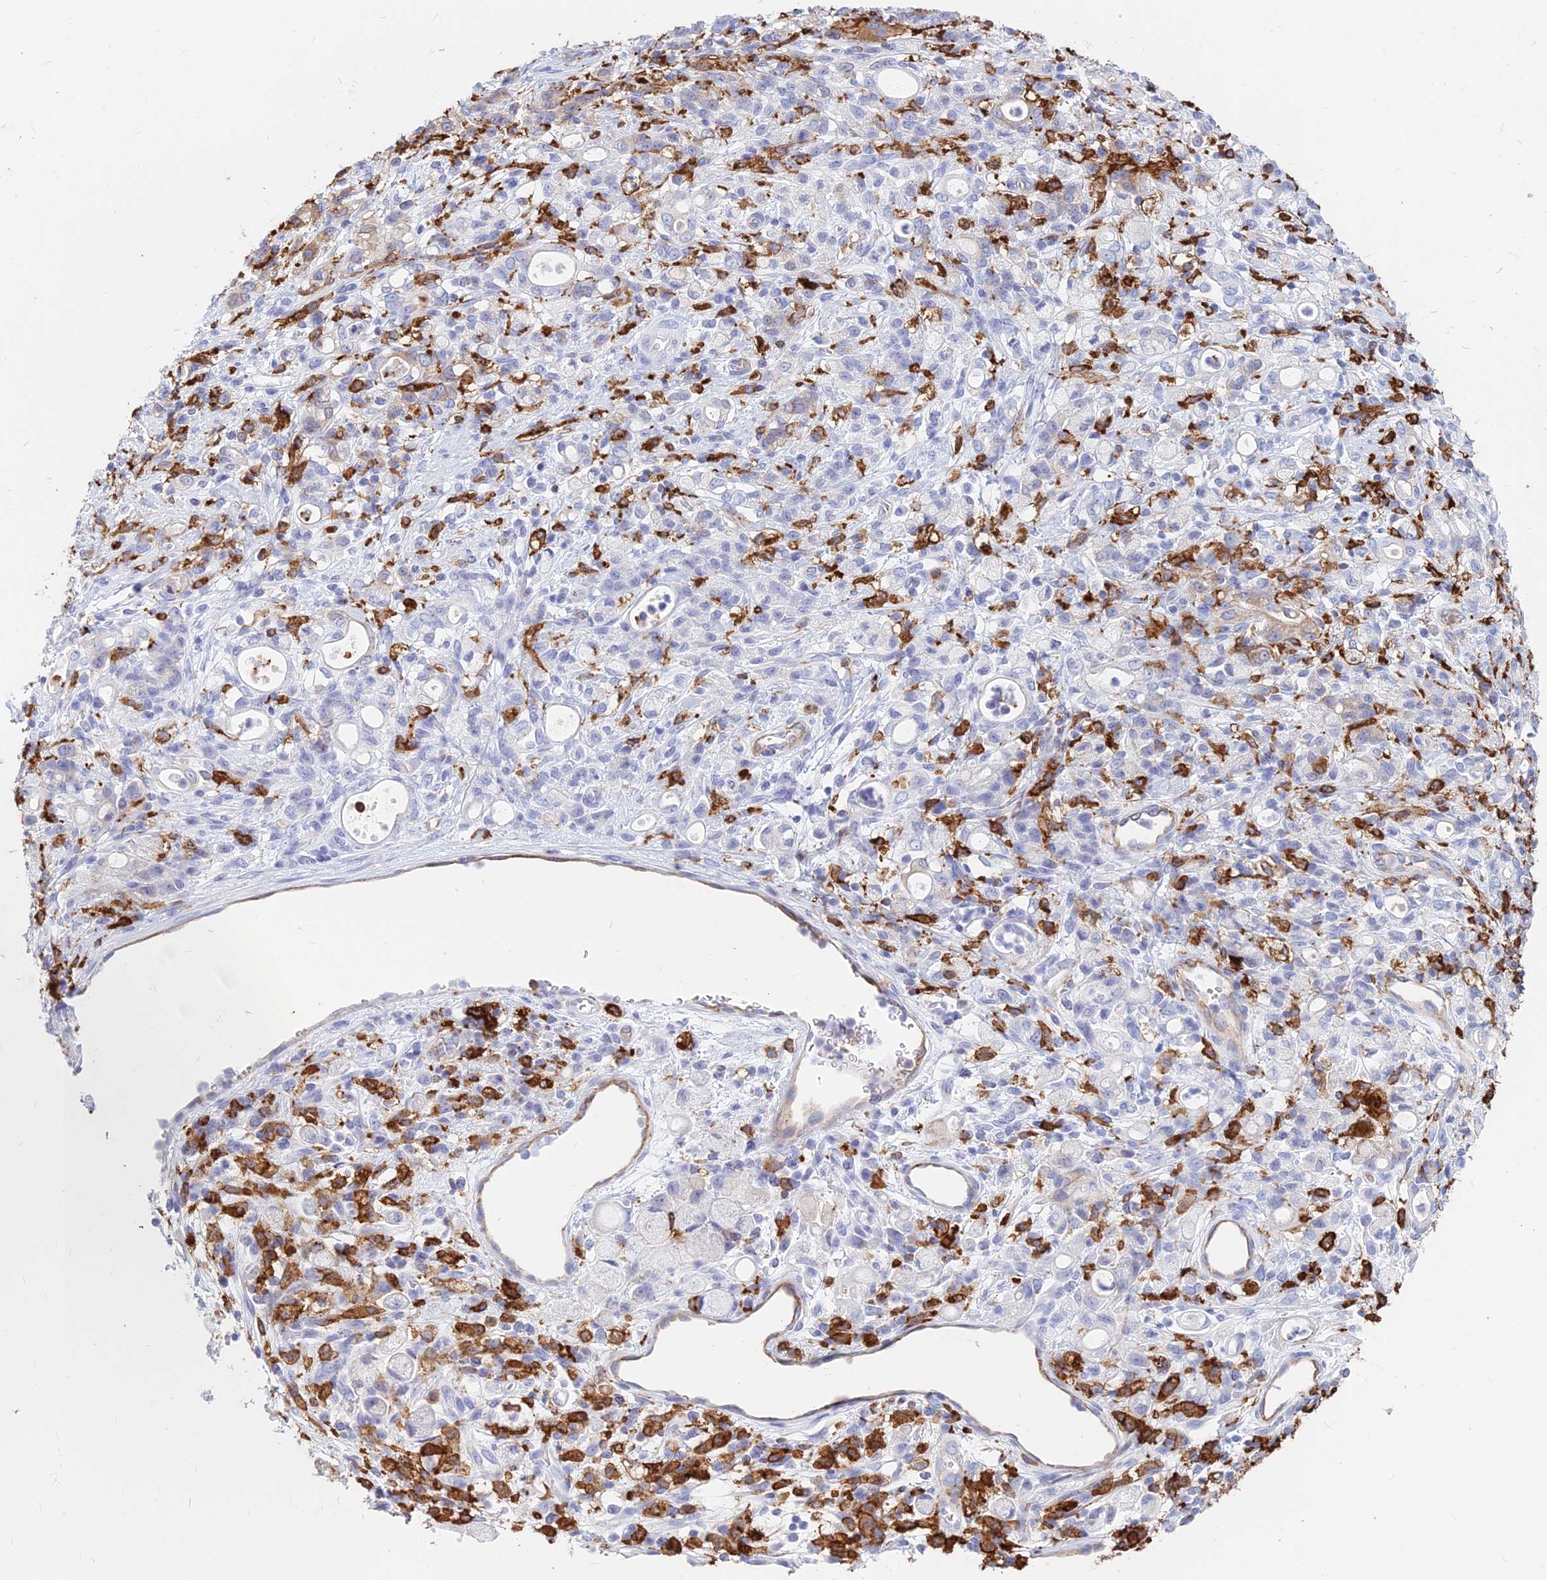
{"staining": {"intensity": "negative", "quantity": "none", "location": "none"}, "tissue": "stomach cancer", "cell_type": "Tumor cells", "image_type": "cancer", "snomed": [{"axis": "morphology", "description": "Adenocarcinoma, NOS"}, {"axis": "topography", "description": "Stomach"}], "caption": "Human stomach cancer (adenocarcinoma) stained for a protein using immunohistochemistry (IHC) reveals no positivity in tumor cells.", "gene": "HLA-DRB1", "patient": {"sex": "female", "age": 60}}